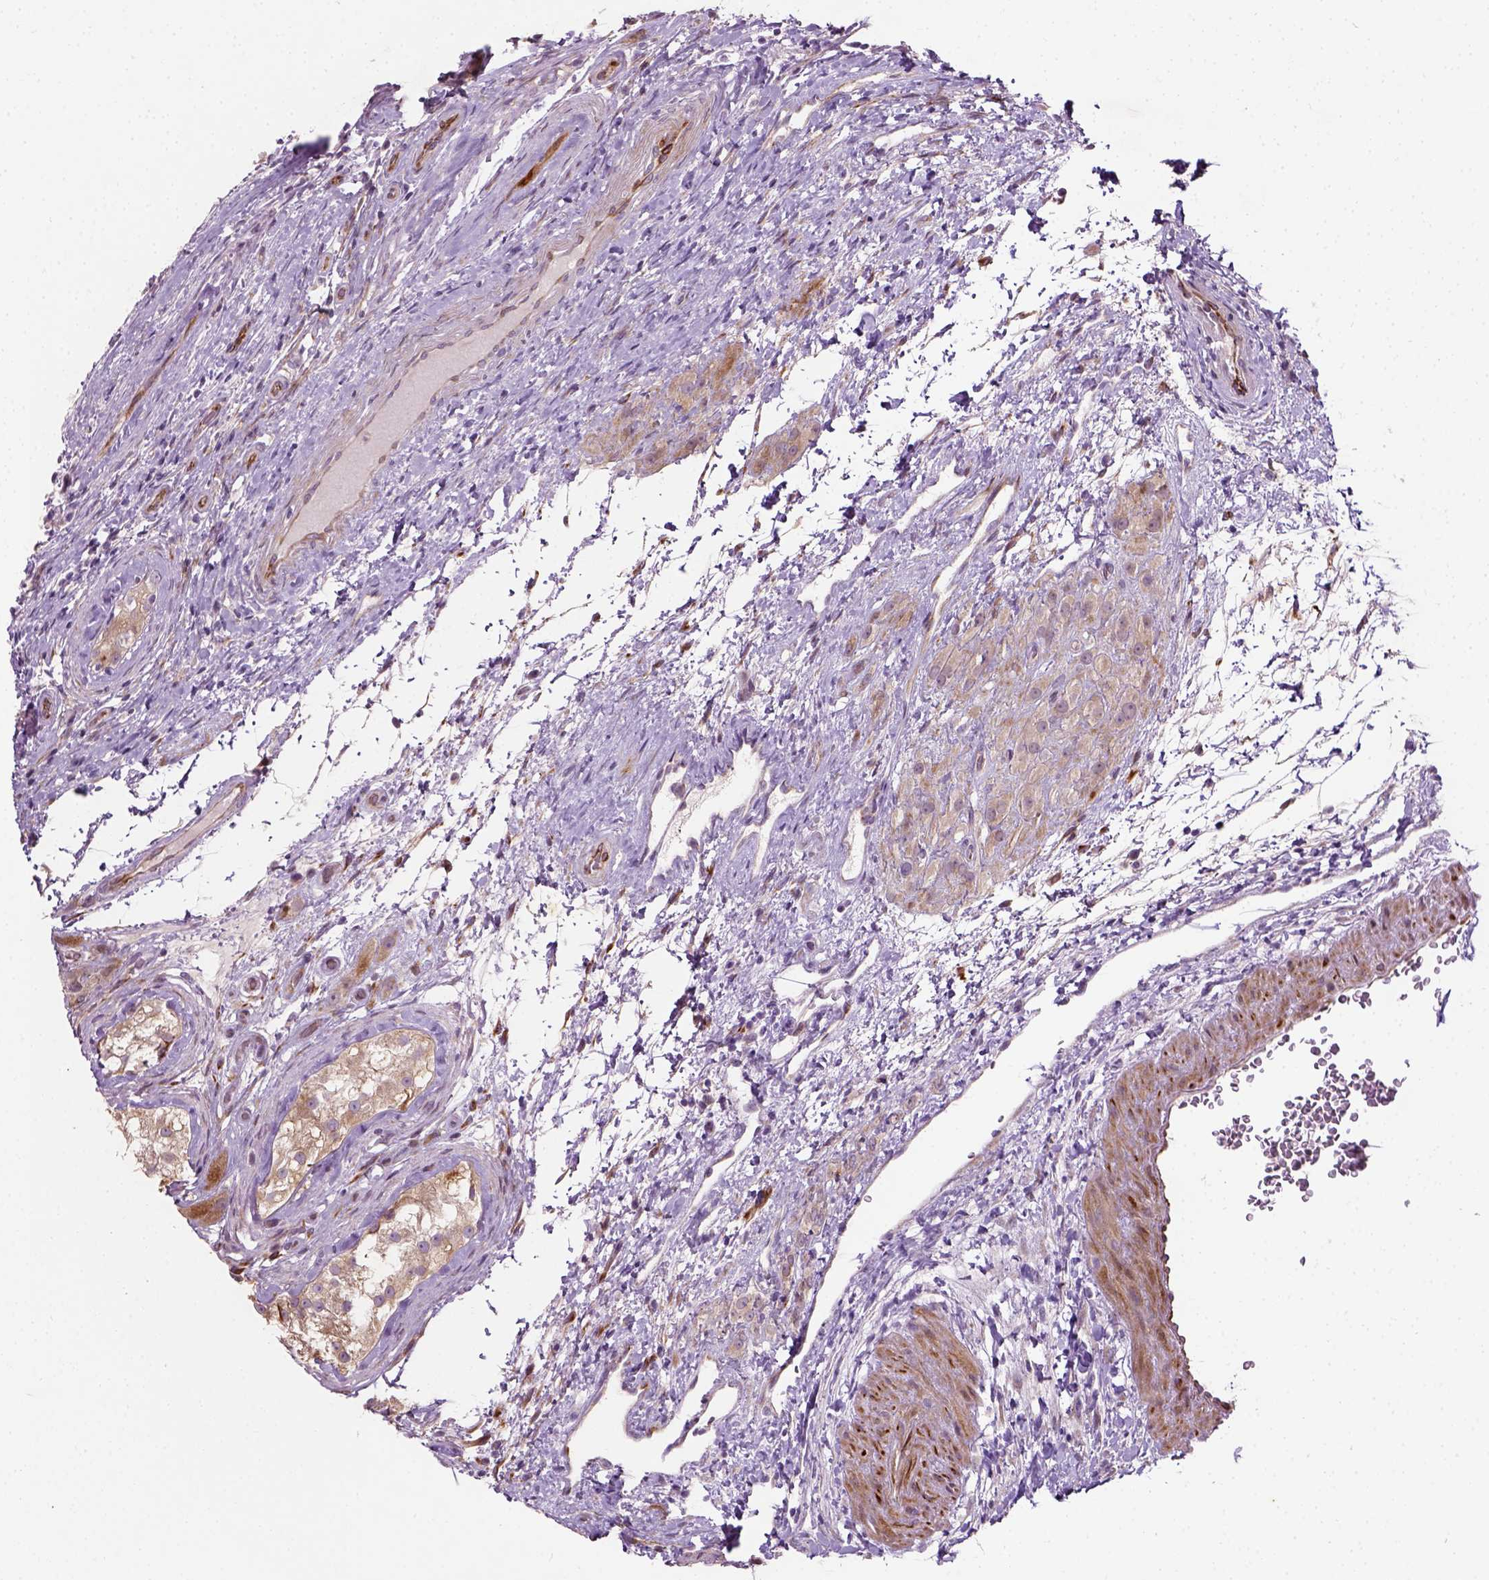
{"staining": {"intensity": "moderate", "quantity": ">75%", "location": "cytoplasmic/membranous"}, "tissue": "testis cancer", "cell_type": "Tumor cells", "image_type": "cancer", "snomed": [{"axis": "morphology", "description": "Seminoma, NOS"}, {"axis": "morphology", "description": "Carcinoma, Embryonal, NOS"}, {"axis": "topography", "description": "Testis"}], "caption": "A brown stain shows moderate cytoplasmic/membranous positivity of a protein in human testis cancer (seminoma) tumor cells.", "gene": "PKP3", "patient": {"sex": "male", "age": 41}}